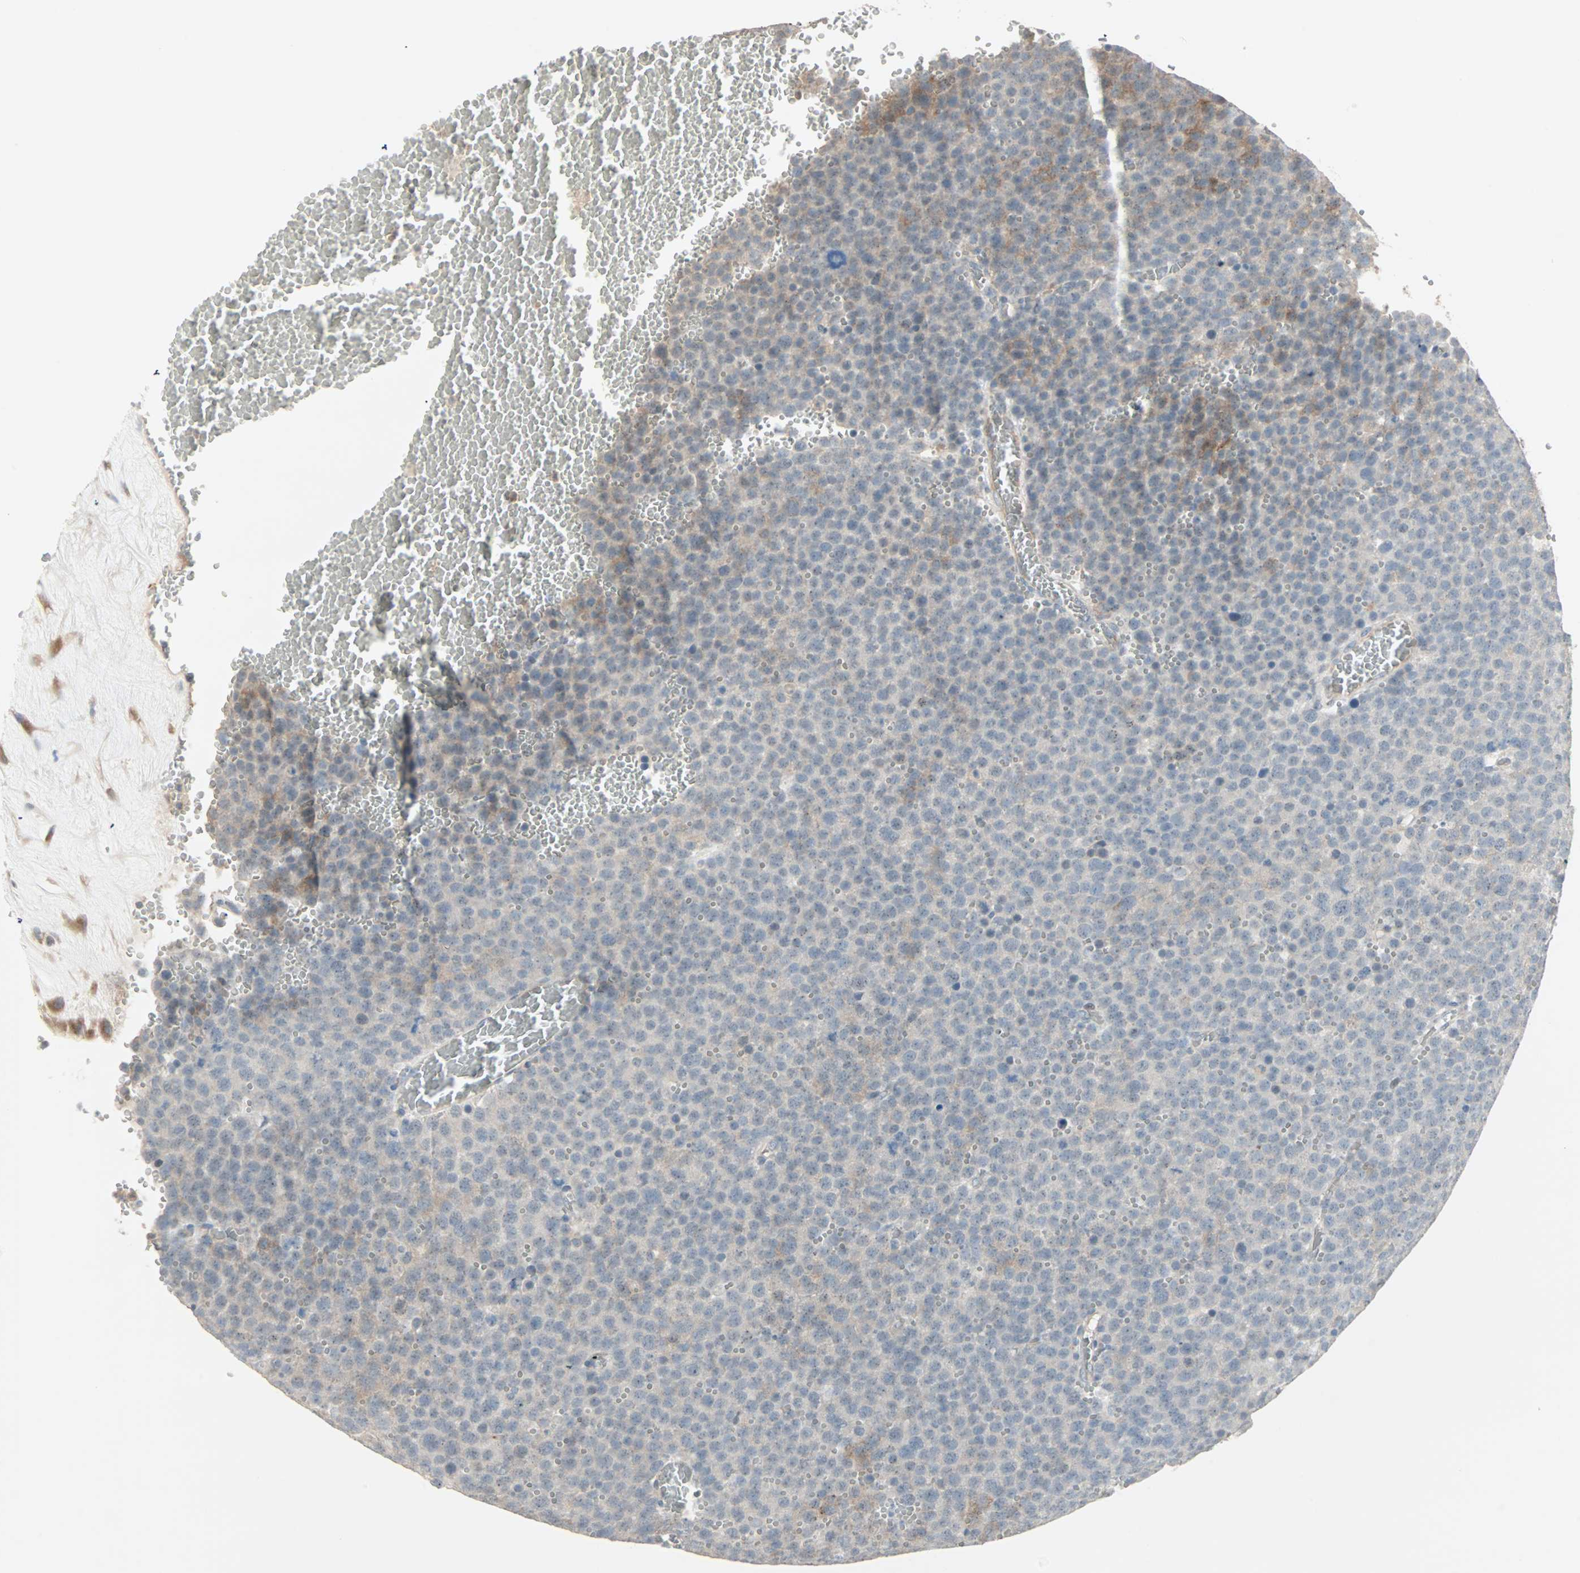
{"staining": {"intensity": "weak", "quantity": "25%-75%", "location": "cytoplasmic/membranous"}, "tissue": "testis cancer", "cell_type": "Tumor cells", "image_type": "cancer", "snomed": [{"axis": "morphology", "description": "Seminoma, NOS"}, {"axis": "topography", "description": "Testis"}], "caption": "Immunohistochemical staining of human testis cancer (seminoma) exhibits low levels of weak cytoplasmic/membranous expression in about 25%-75% of tumor cells.", "gene": "ZFP36", "patient": {"sex": "male", "age": 71}}